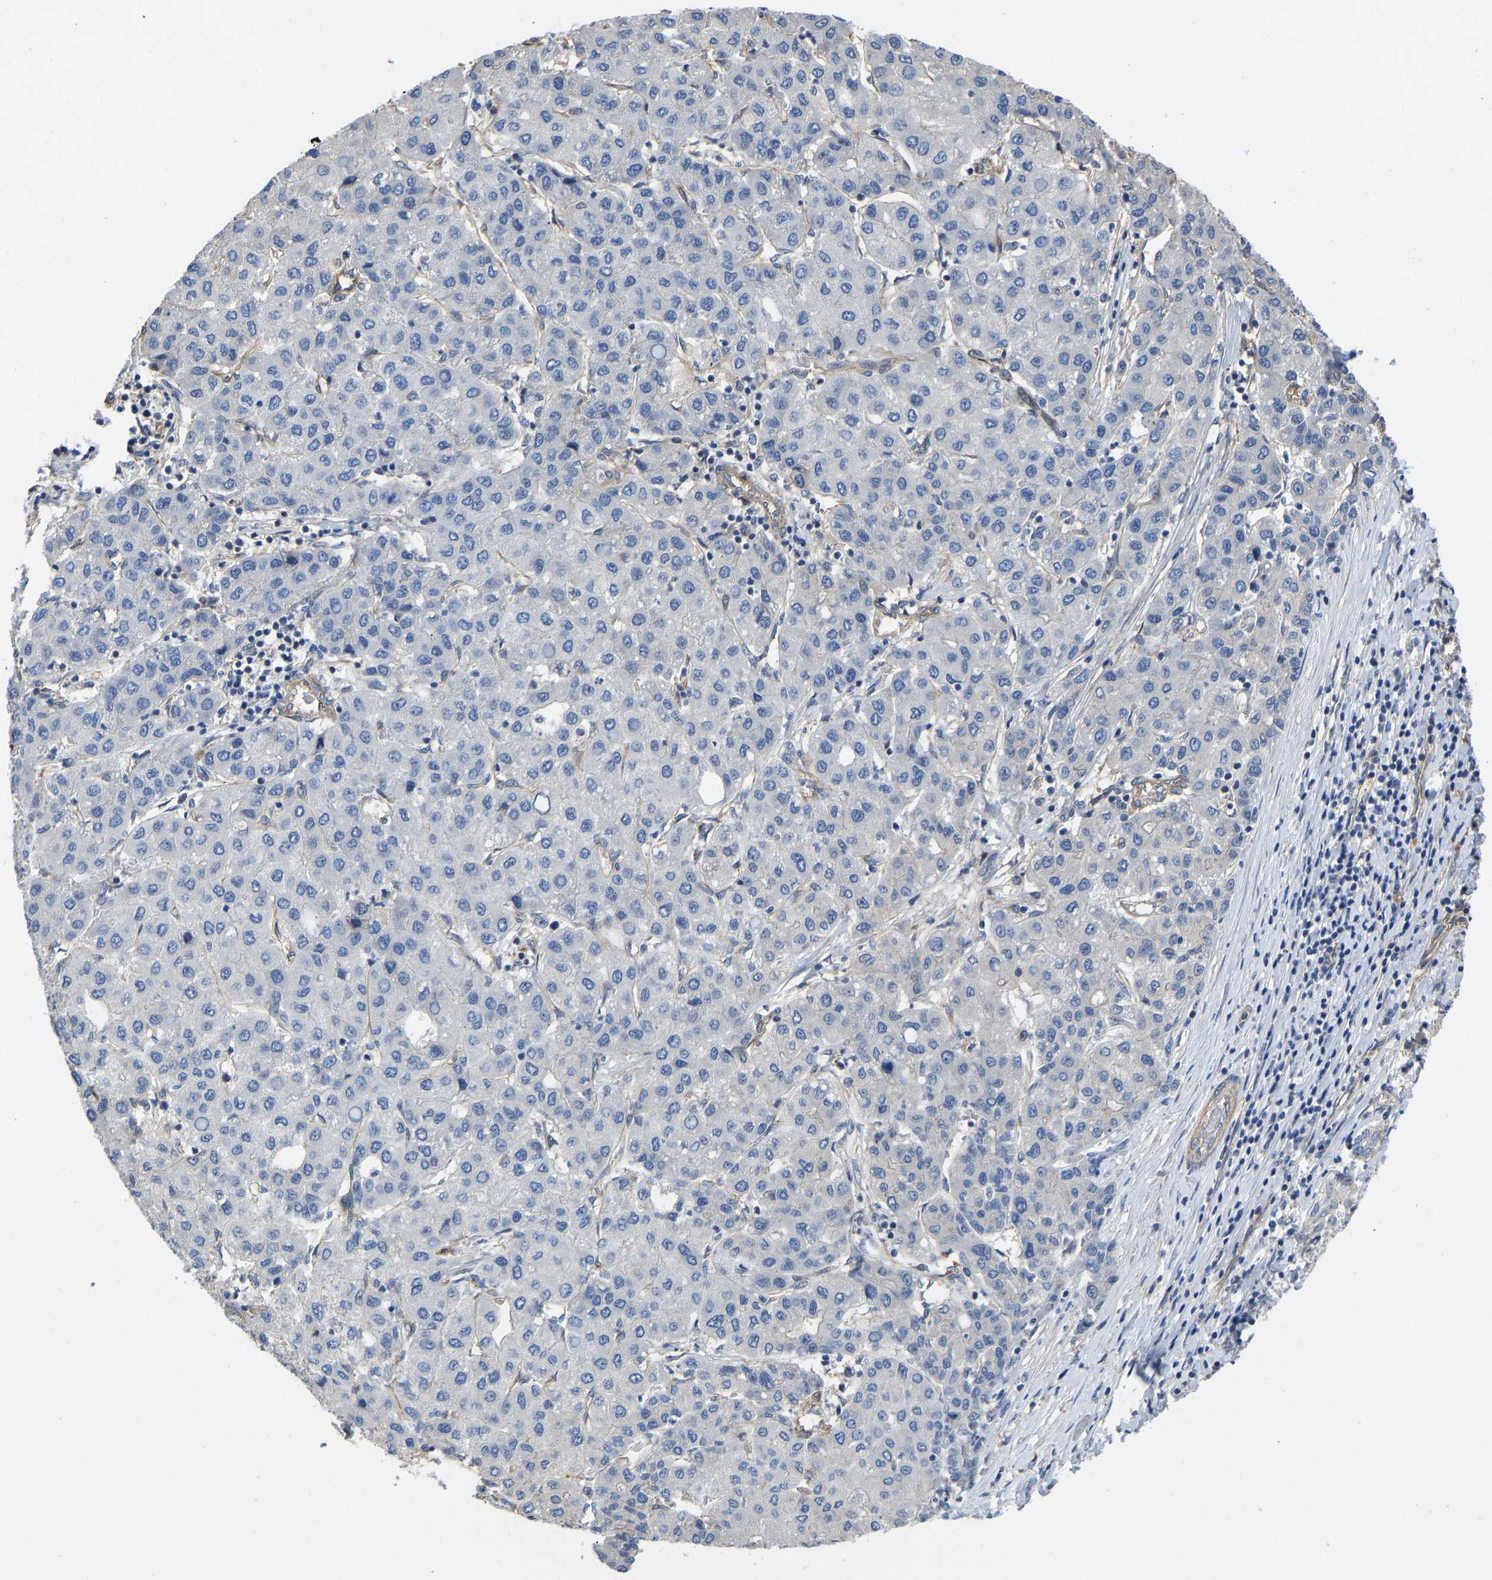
{"staining": {"intensity": "negative", "quantity": "none", "location": "none"}, "tissue": "liver cancer", "cell_type": "Tumor cells", "image_type": "cancer", "snomed": [{"axis": "morphology", "description": "Carcinoma, Hepatocellular, NOS"}, {"axis": "topography", "description": "Liver"}], "caption": "IHC histopathology image of neoplastic tissue: liver cancer stained with DAB demonstrates no significant protein positivity in tumor cells.", "gene": "ELMO2", "patient": {"sex": "male", "age": 65}}